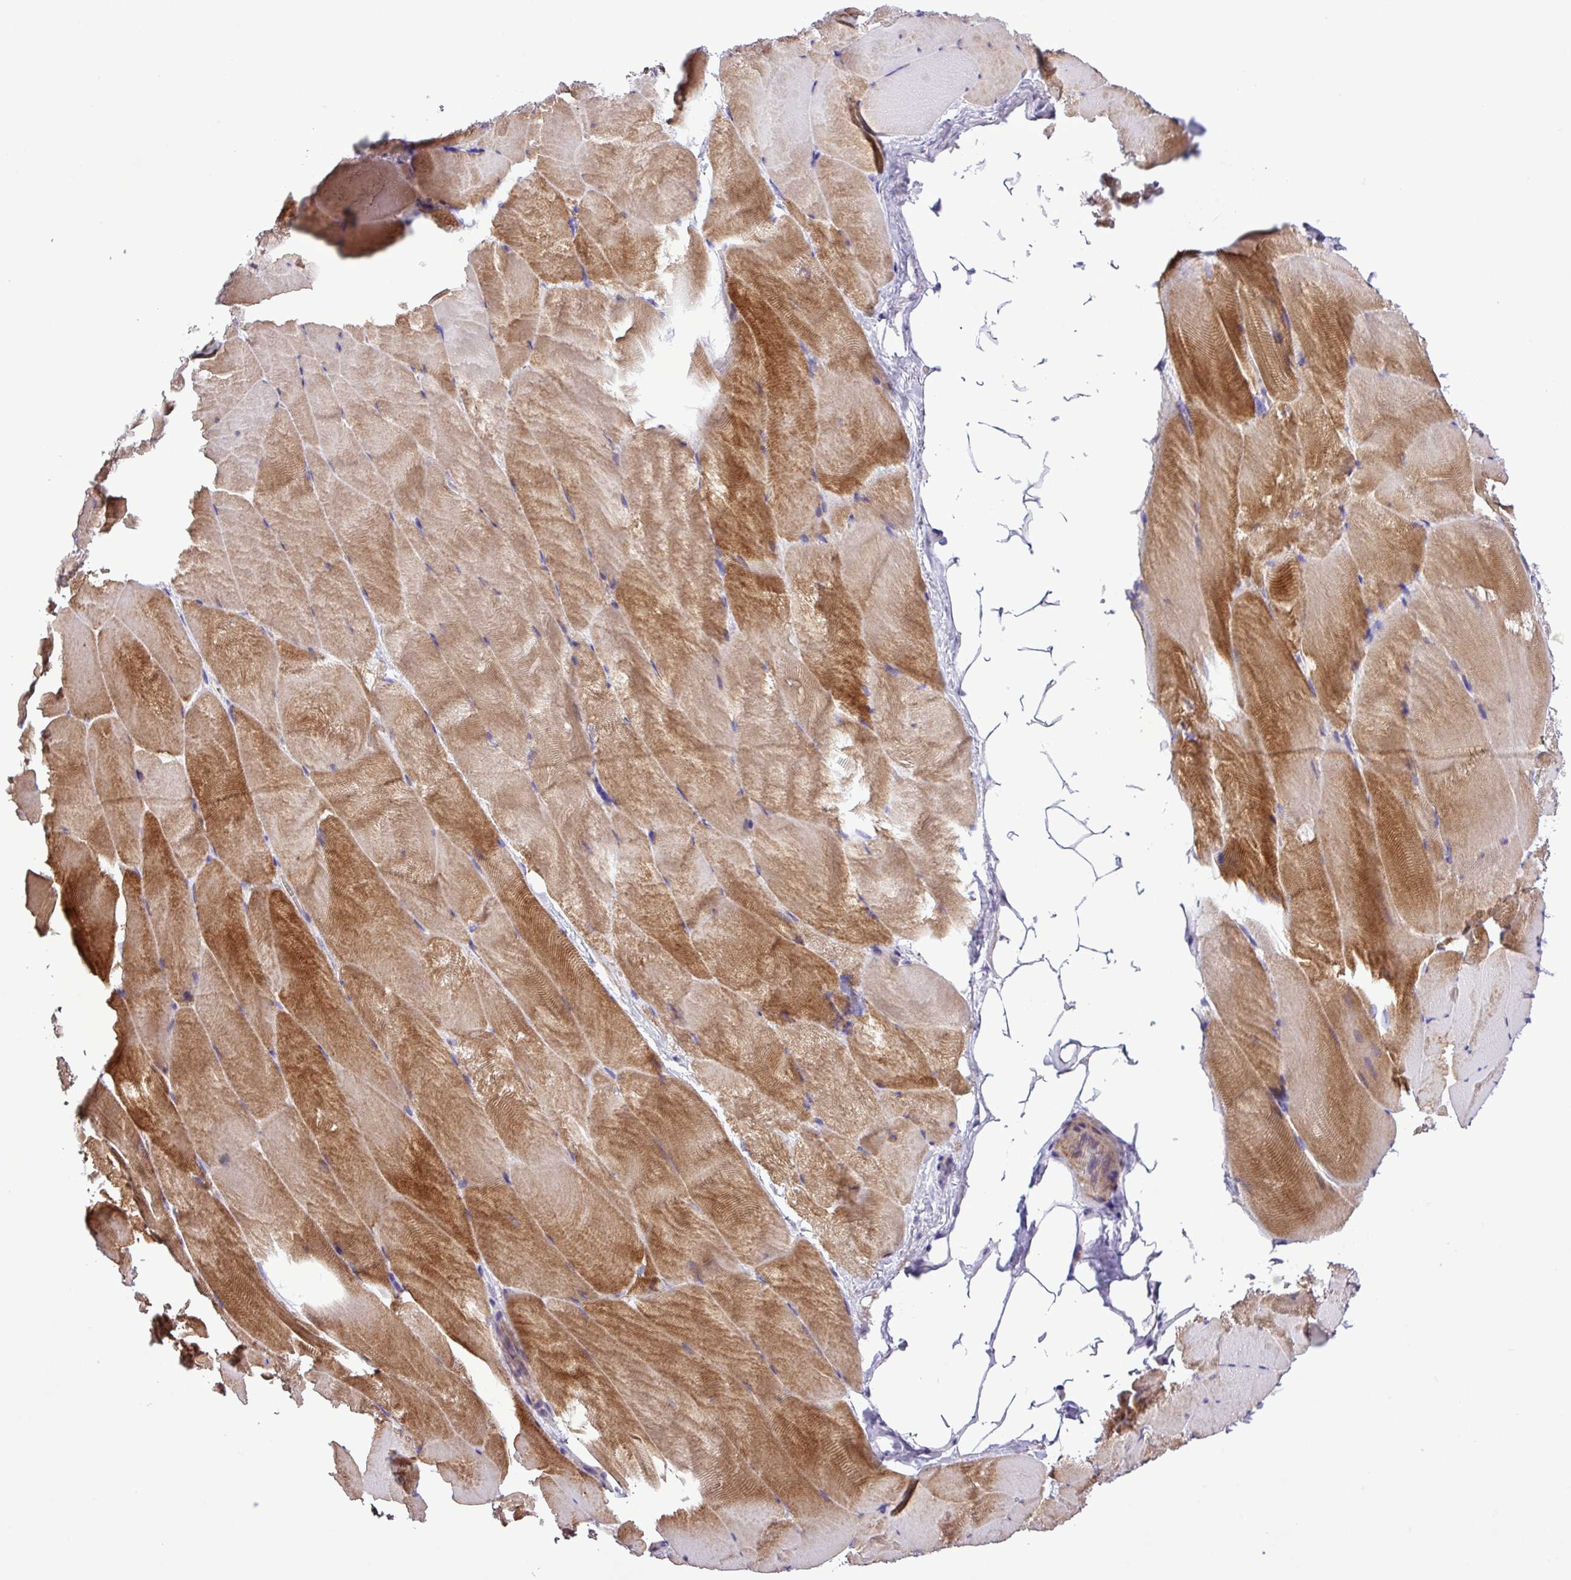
{"staining": {"intensity": "strong", "quantity": "25%-75%", "location": "cytoplasmic/membranous"}, "tissue": "skeletal muscle", "cell_type": "Myocytes", "image_type": "normal", "snomed": [{"axis": "morphology", "description": "Normal tissue, NOS"}, {"axis": "topography", "description": "Skeletal muscle"}], "caption": "Normal skeletal muscle was stained to show a protein in brown. There is high levels of strong cytoplasmic/membranous expression in approximately 25%-75% of myocytes. Using DAB (3,3'-diaminobenzidine) (brown) and hematoxylin (blue) stains, captured at high magnification using brightfield microscopy.", "gene": "C11orf91", "patient": {"sex": "female", "age": 64}}